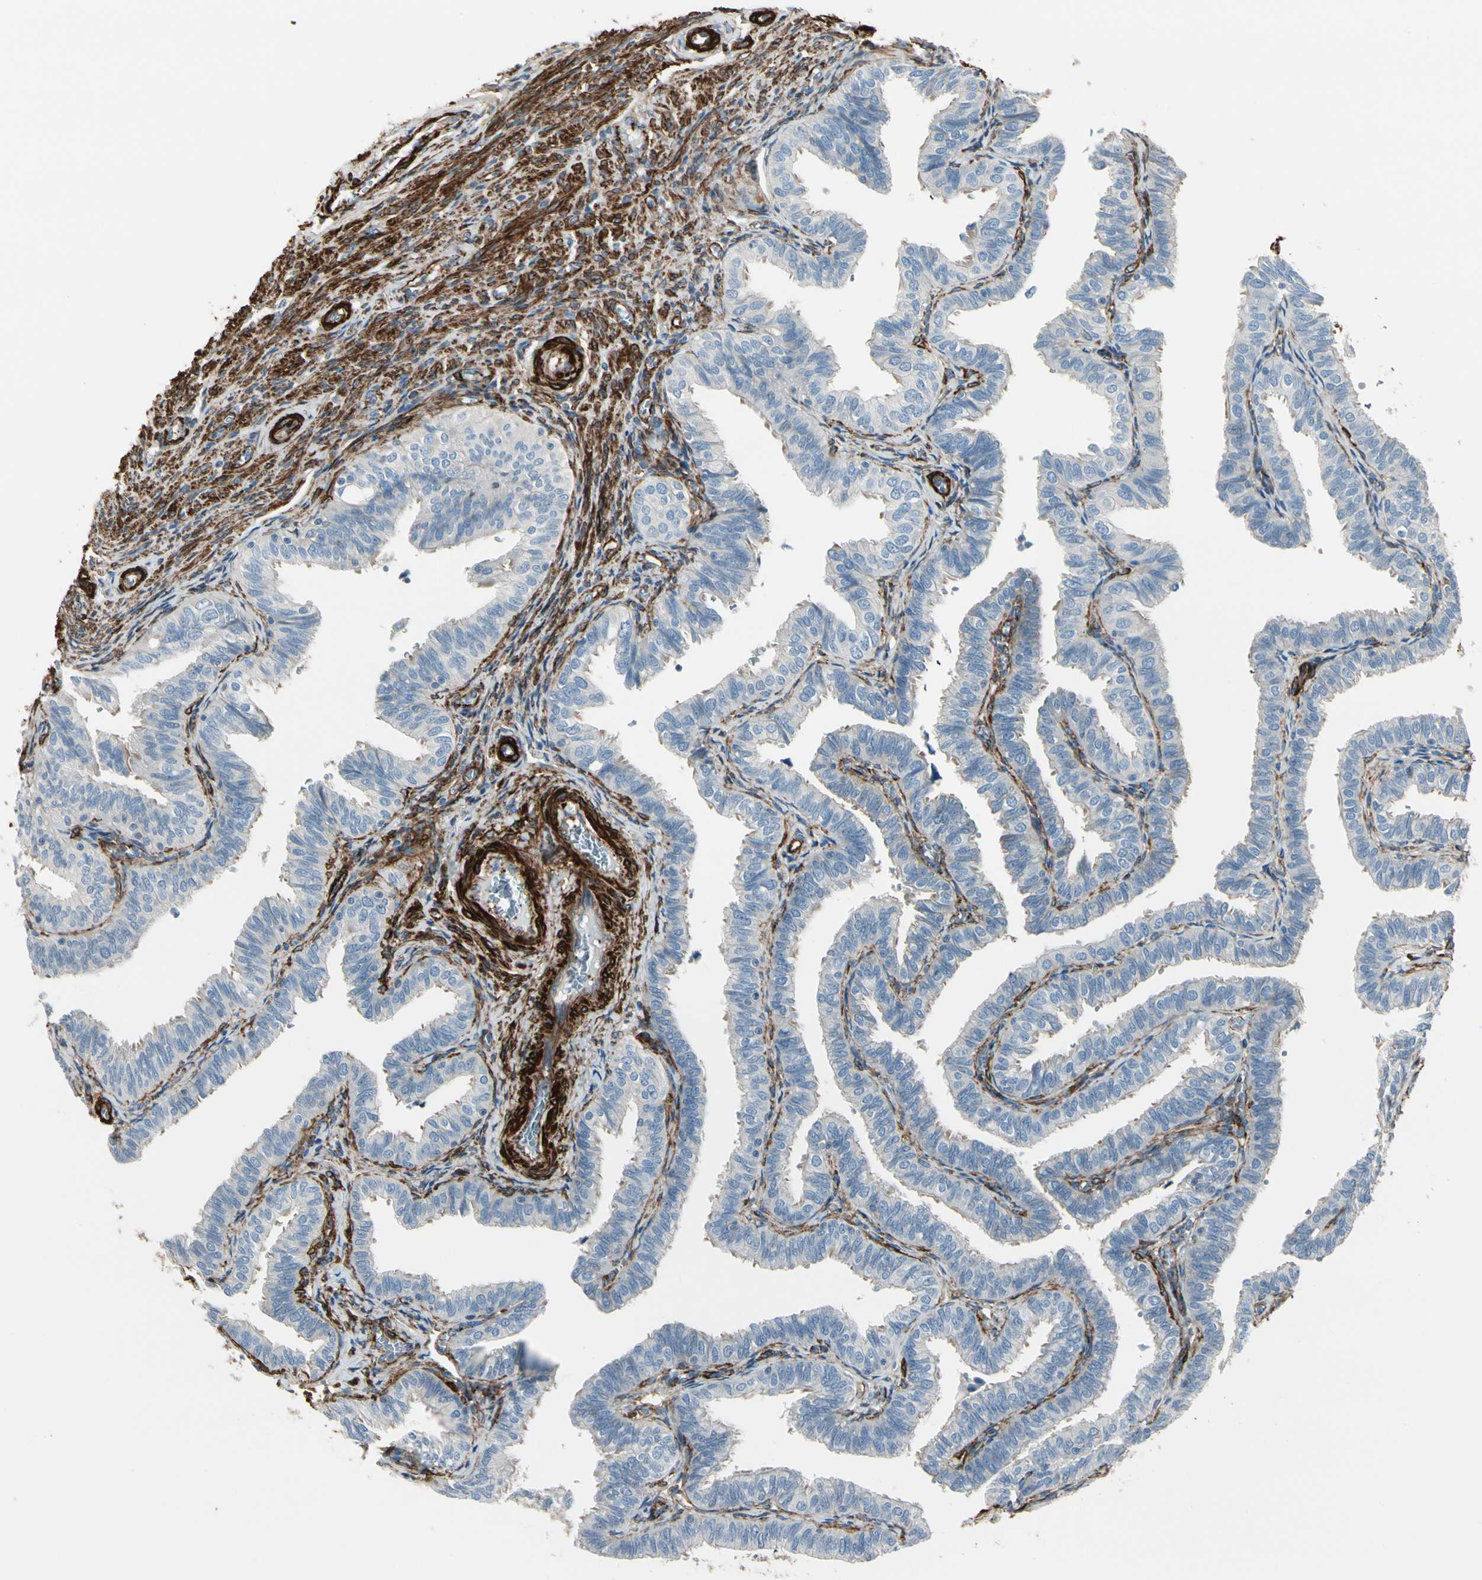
{"staining": {"intensity": "weak", "quantity": "<25%", "location": "cytoplasmic/membranous"}, "tissue": "fallopian tube", "cell_type": "Glandular cells", "image_type": "normal", "snomed": [{"axis": "morphology", "description": "Normal tissue, NOS"}, {"axis": "topography", "description": "Fallopian tube"}], "caption": "This is a micrograph of immunohistochemistry (IHC) staining of benign fallopian tube, which shows no expression in glandular cells.", "gene": "CALD1", "patient": {"sex": "female", "age": 46}}